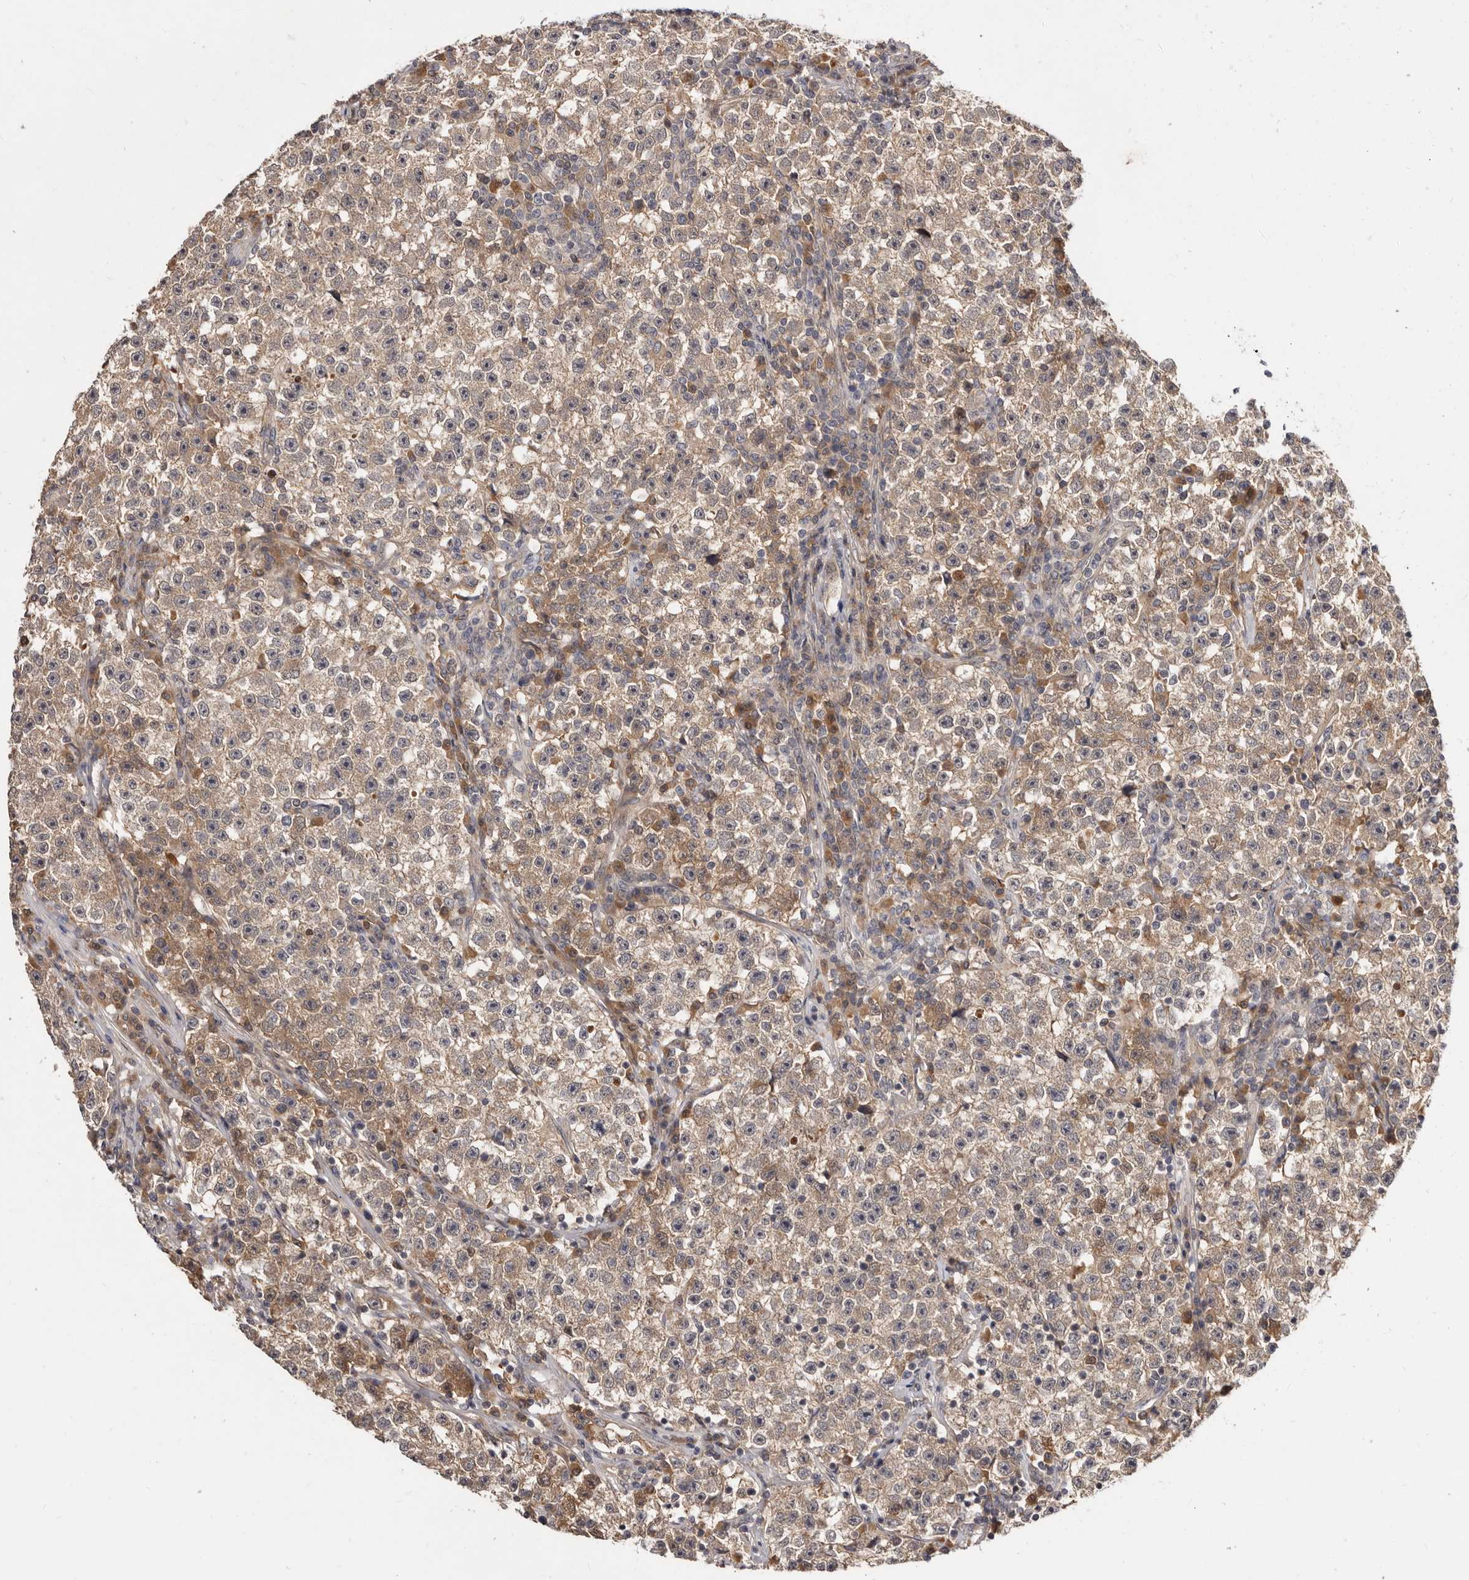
{"staining": {"intensity": "weak", "quantity": ">75%", "location": "cytoplasmic/membranous"}, "tissue": "testis cancer", "cell_type": "Tumor cells", "image_type": "cancer", "snomed": [{"axis": "morphology", "description": "Seminoma, NOS"}, {"axis": "topography", "description": "Testis"}], "caption": "A high-resolution micrograph shows immunohistochemistry staining of testis cancer, which demonstrates weak cytoplasmic/membranous positivity in approximately >75% of tumor cells.", "gene": "INAVA", "patient": {"sex": "male", "age": 22}}